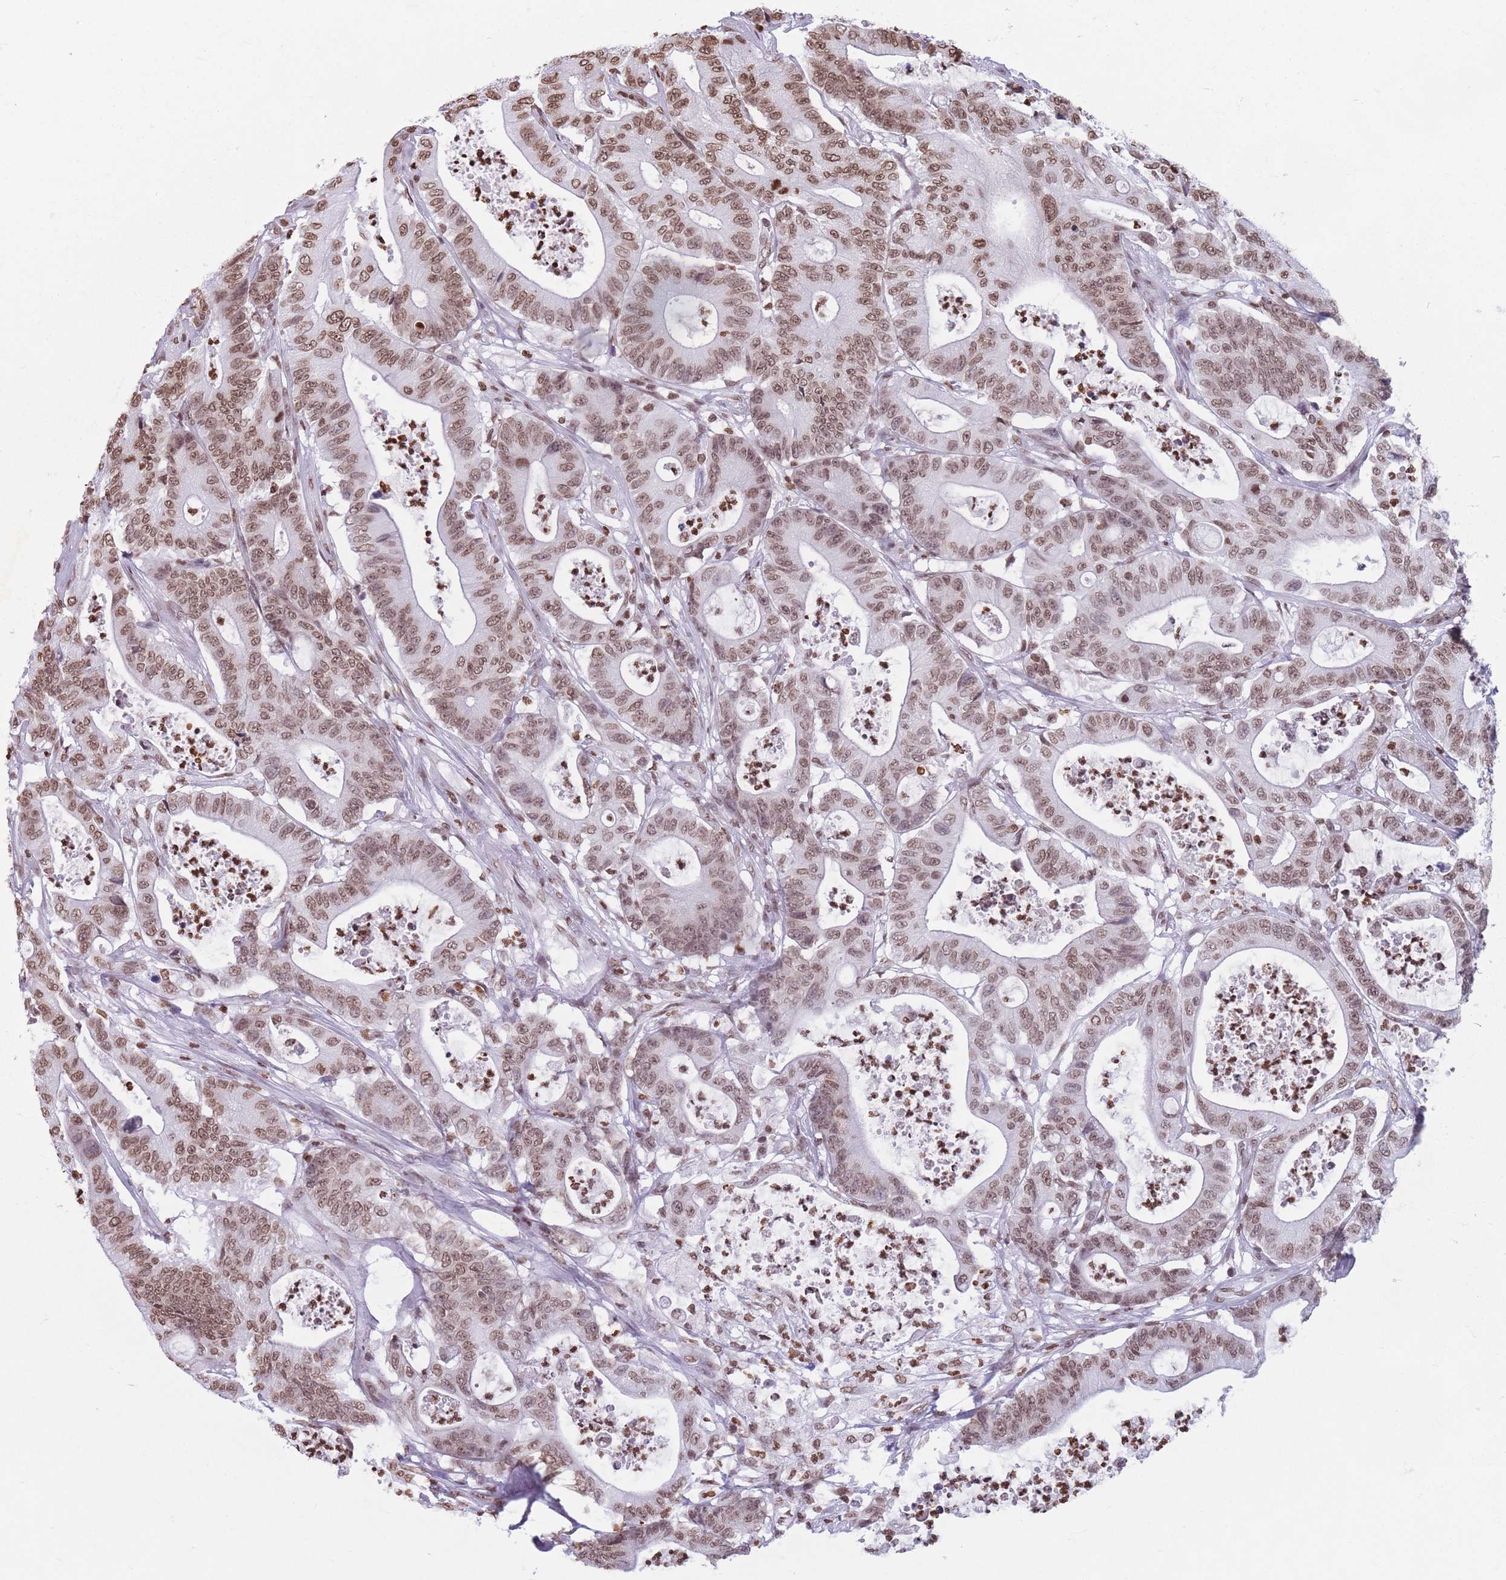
{"staining": {"intensity": "moderate", "quantity": ">75%", "location": "nuclear"}, "tissue": "colorectal cancer", "cell_type": "Tumor cells", "image_type": "cancer", "snomed": [{"axis": "morphology", "description": "Adenocarcinoma, NOS"}, {"axis": "topography", "description": "Colon"}], "caption": "There is medium levels of moderate nuclear expression in tumor cells of colorectal adenocarcinoma, as demonstrated by immunohistochemical staining (brown color).", "gene": "RYK", "patient": {"sex": "female", "age": 84}}